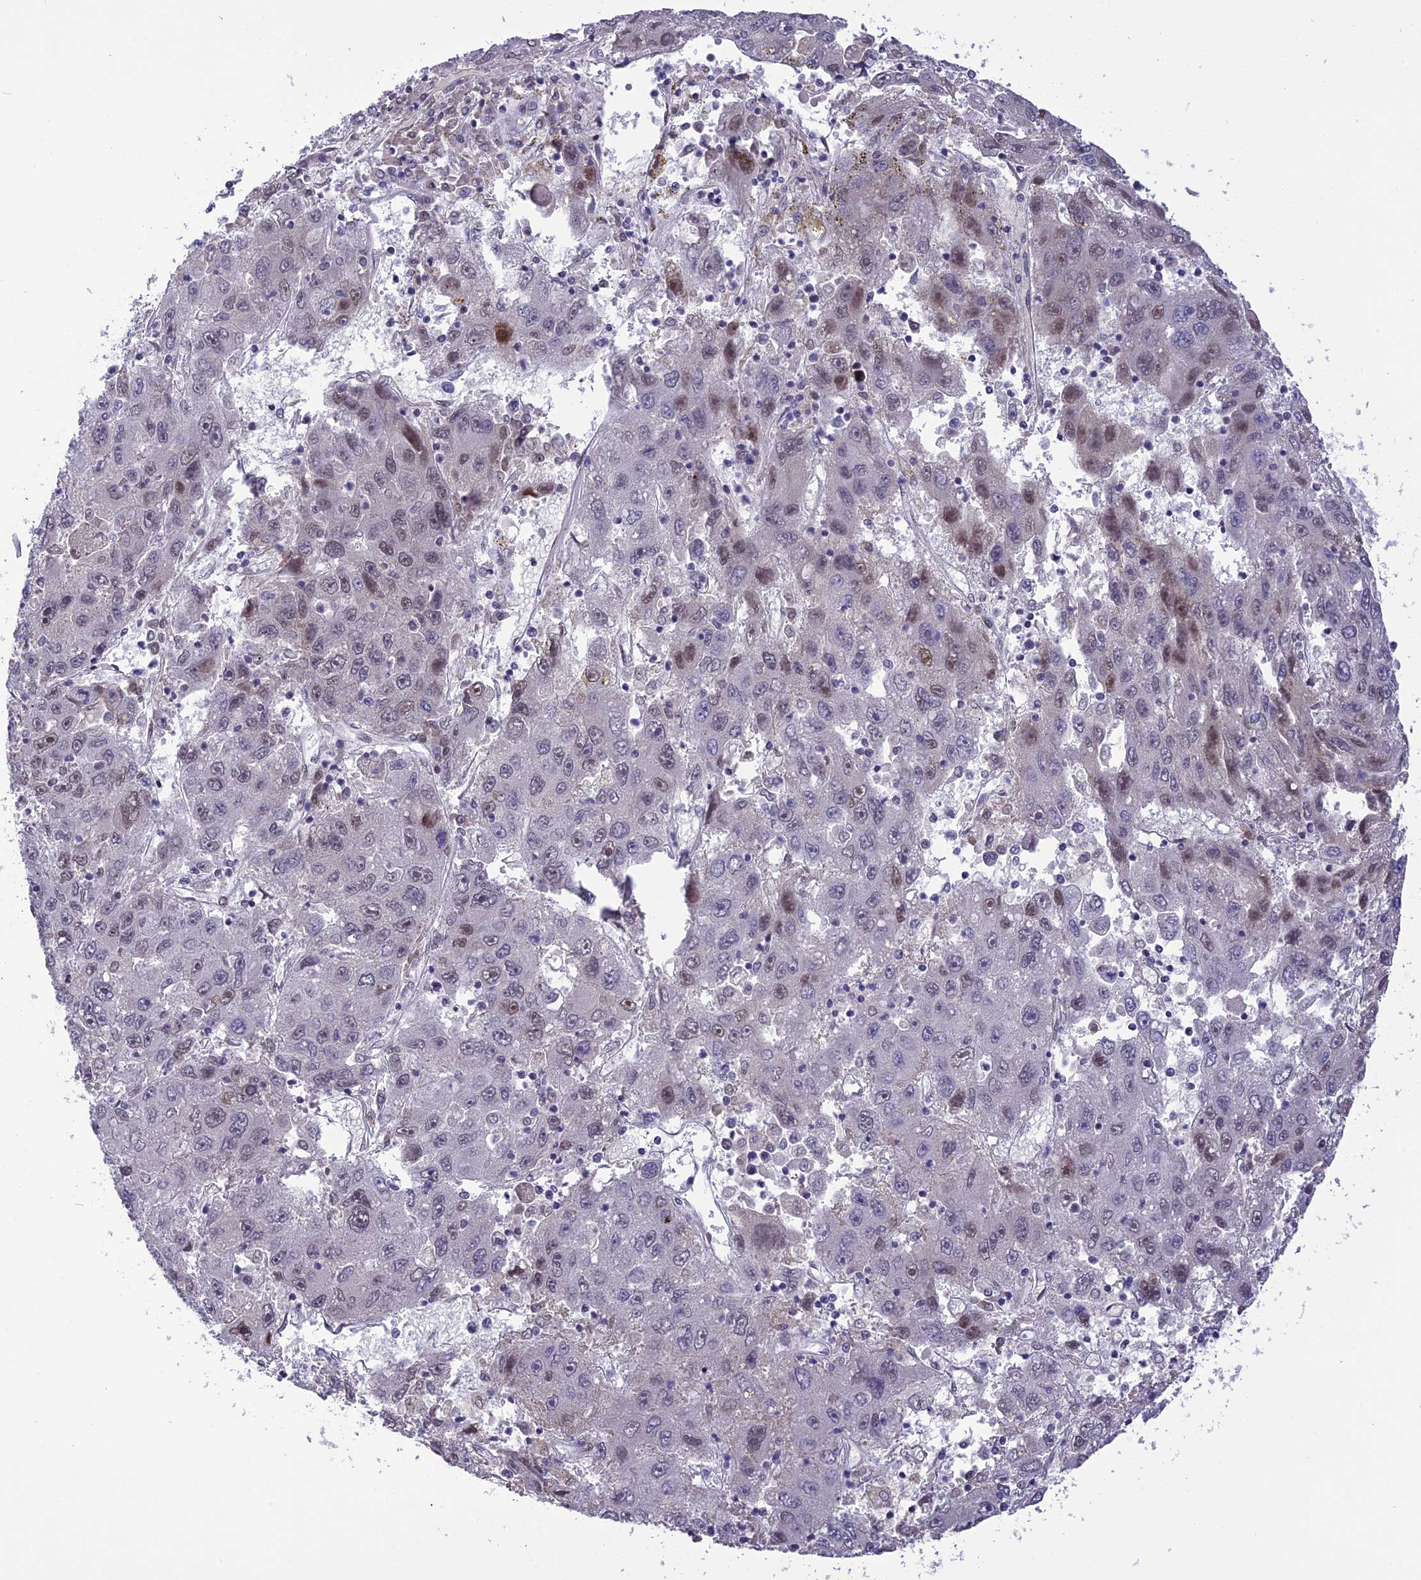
{"staining": {"intensity": "moderate", "quantity": "<25%", "location": "nuclear"}, "tissue": "liver cancer", "cell_type": "Tumor cells", "image_type": "cancer", "snomed": [{"axis": "morphology", "description": "Carcinoma, Hepatocellular, NOS"}, {"axis": "topography", "description": "Liver"}], "caption": "A brown stain highlights moderate nuclear expression of a protein in human liver cancer tumor cells.", "gene": "DDX1", "patient": {"sex": "male", "age": 49}}